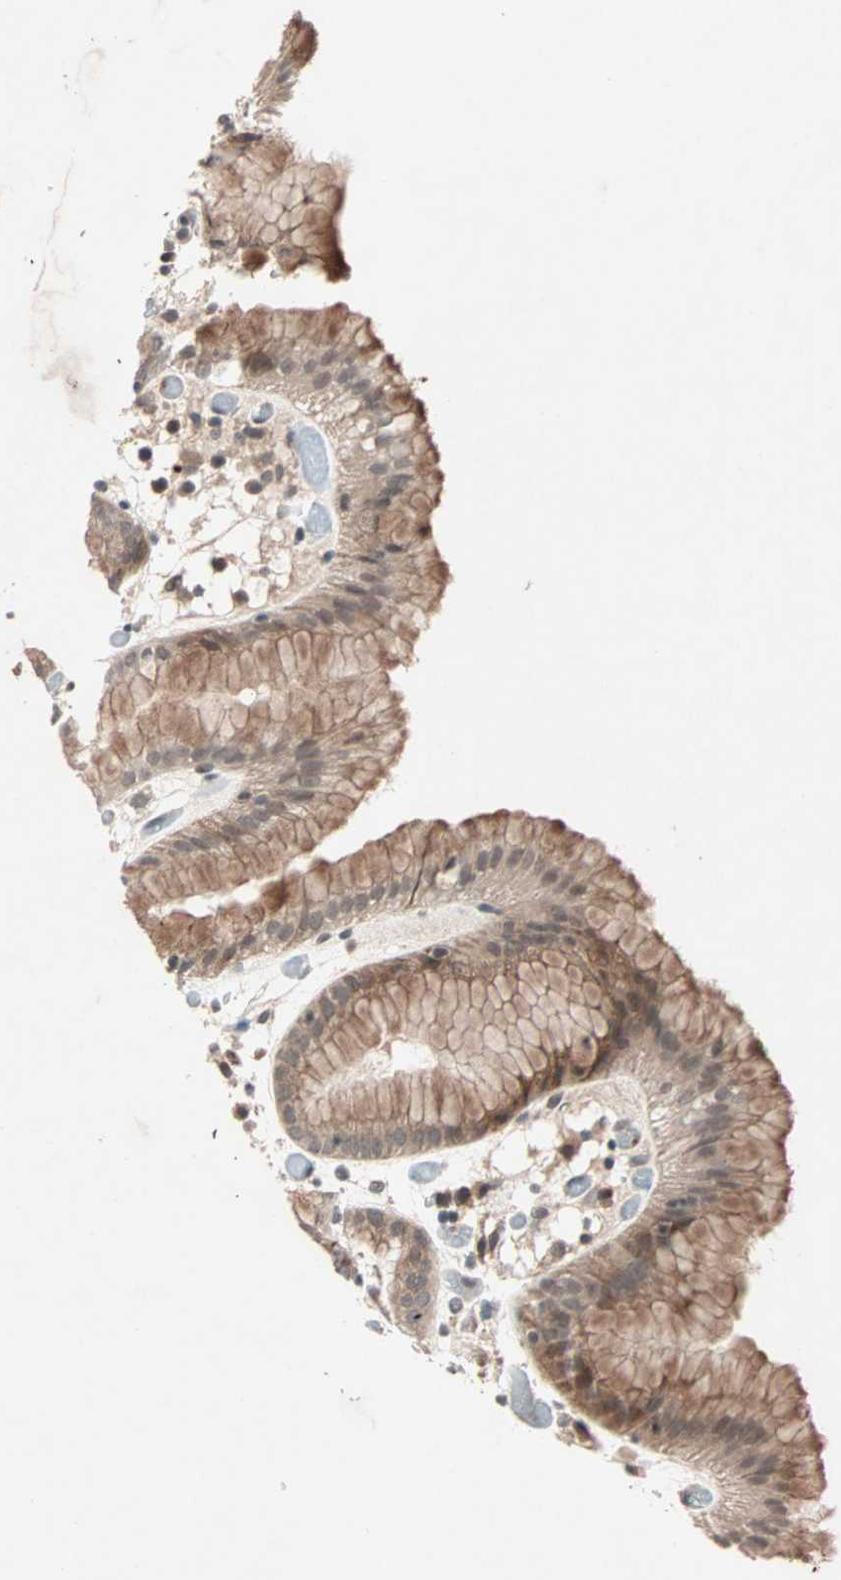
{"staining": {"intensity": "moderate", "quantity": "25%-75%", "location": "cytoplasmic/membranous"}, "tissue": "stomach", "cell_type": "Glandular cells", "image_type": "normal", "snomed": [{"axis": "morphology", "description": "Normal tissue, NOS"}, {"axis": "topography", "description": "Stomach"}, {"axis": "topography", "description": "Stomach, lower"}], "caption": "Stomach stained for a protein (brown) reveals moderate cytoplasmic/membranous positive expression in about 25%-75% of glandular cells.", "gene": "PGBD1", "patient": {"sex": "female", "age": 75}}